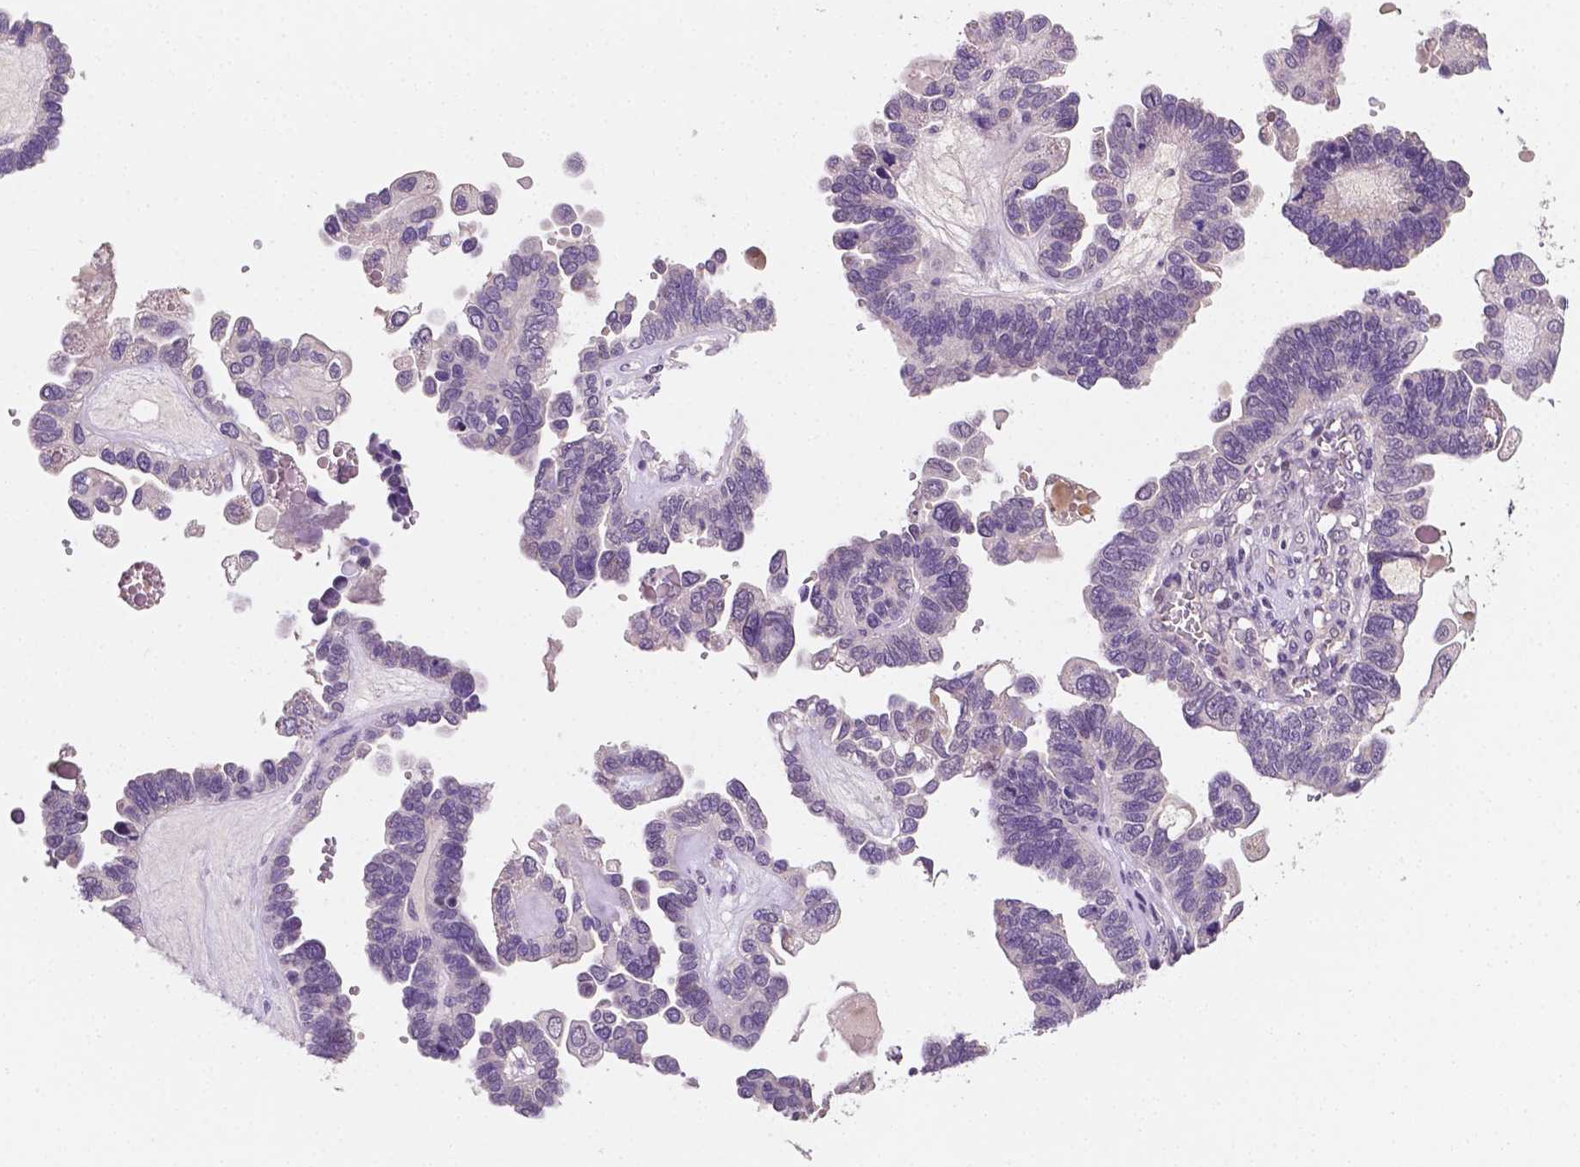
{"staining": {"intensity": "negative", "quantity": "none", "location": "none"}, "tissue": "ovarian cancer", "cell_type": "Tumor cells", "image_type": "cancer", "snomed": [{"axis": "morphology", "description": "Cystadenocarcinoma, serous, NOS"}, {"axis": "topography", "description": "Ovary"}], "caption": "Tumor cells show no significant expression in ovarian serous cystadenocarcinoma.", "gene": "MROH6", "patient": {"sex": "female", "age": 51}}